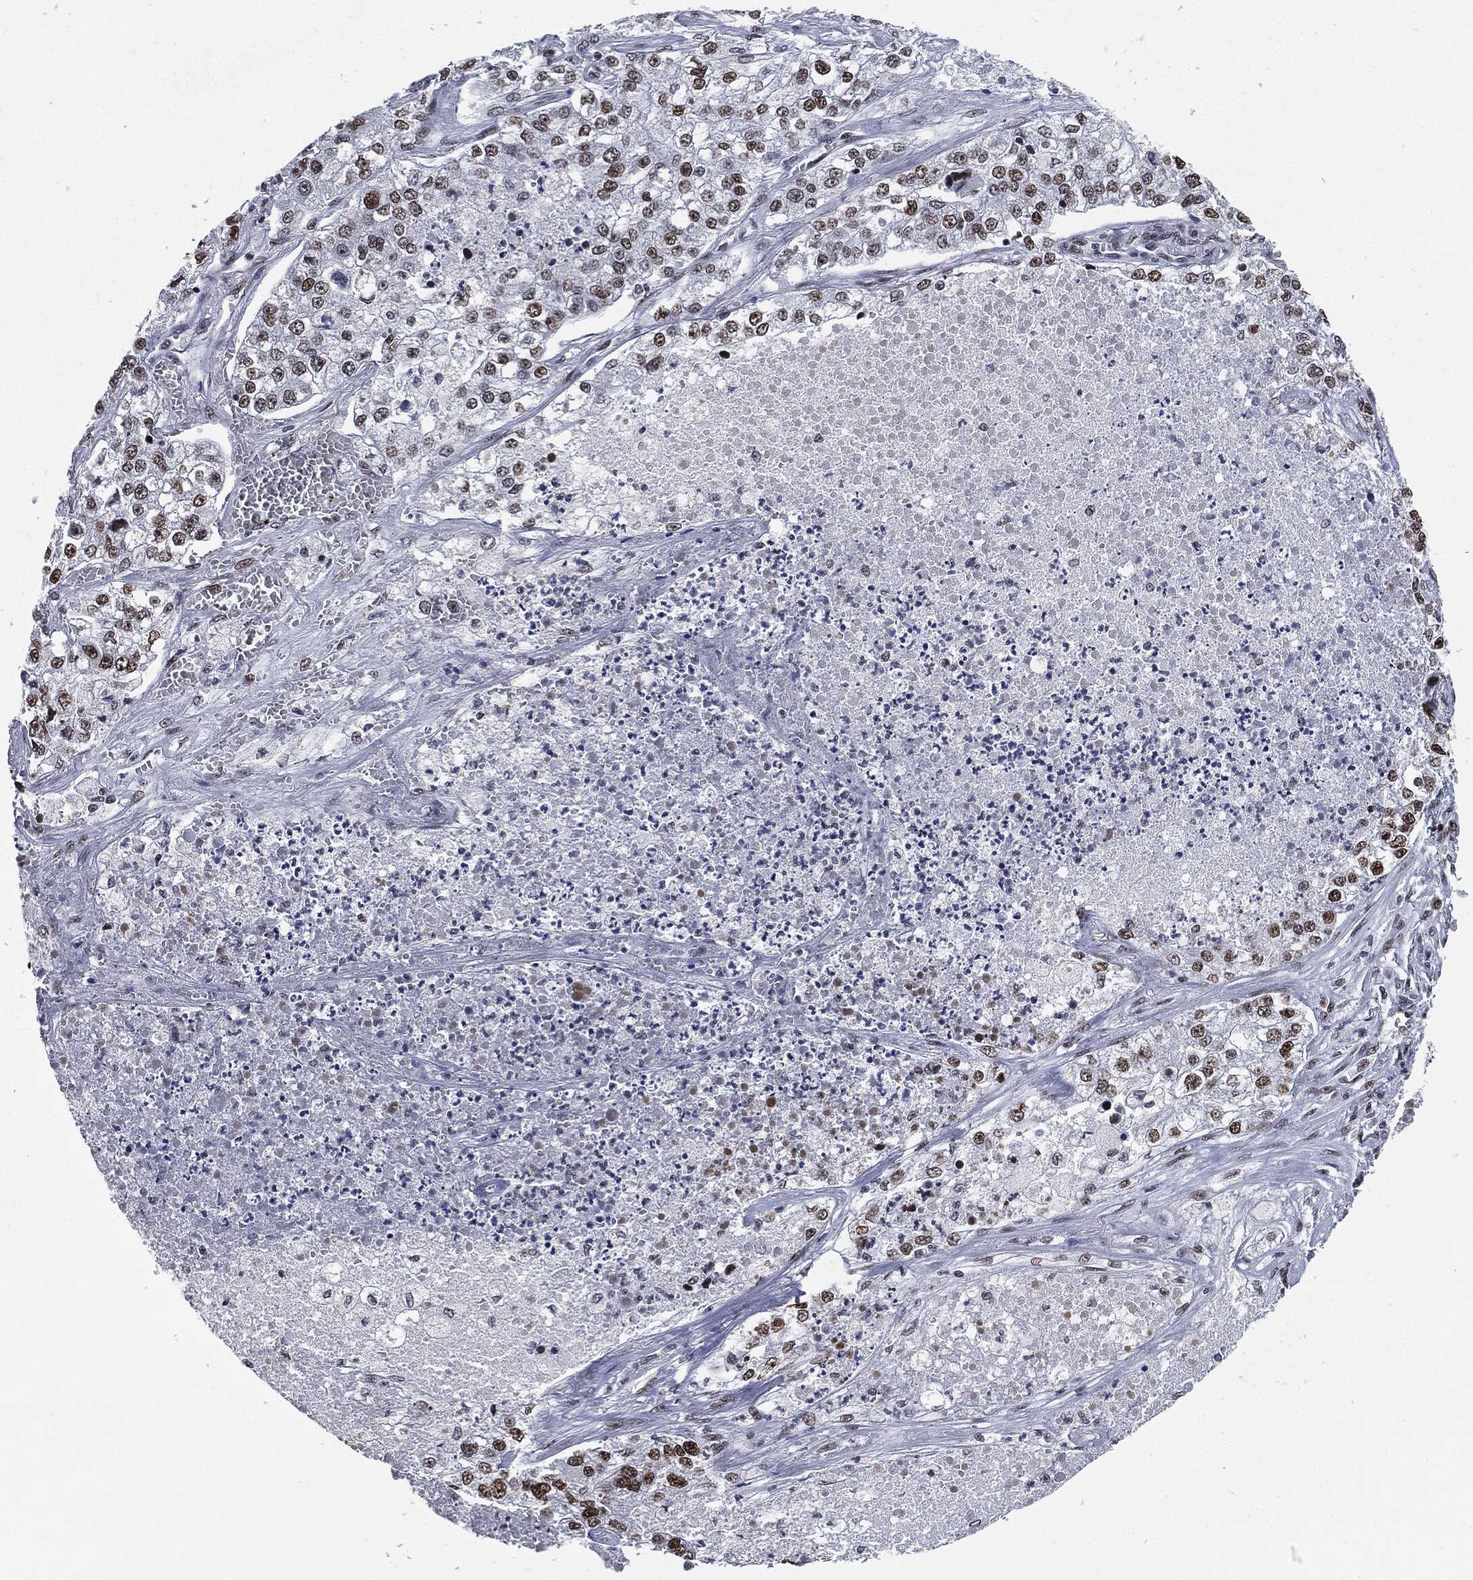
{"staining": {"intensity": "strong", "quantity": ">75%", "location": "nuclear"}, "tissue": "lung cancer", "cell_type": "Tumor cells", "image_type": "cancer", "snomed": [{"axis": "morphology", "description": "Adenocarcinoma, NOS"}, {"axis": "topography", "description": "Lung"}], "caption": "Lung cancer (adenocarcinoma) stained for a protein exhibits strong nuclear positivity in tumor cells.", "gene": "MSH2", "patient": {"sex": "male", "age": 49}}